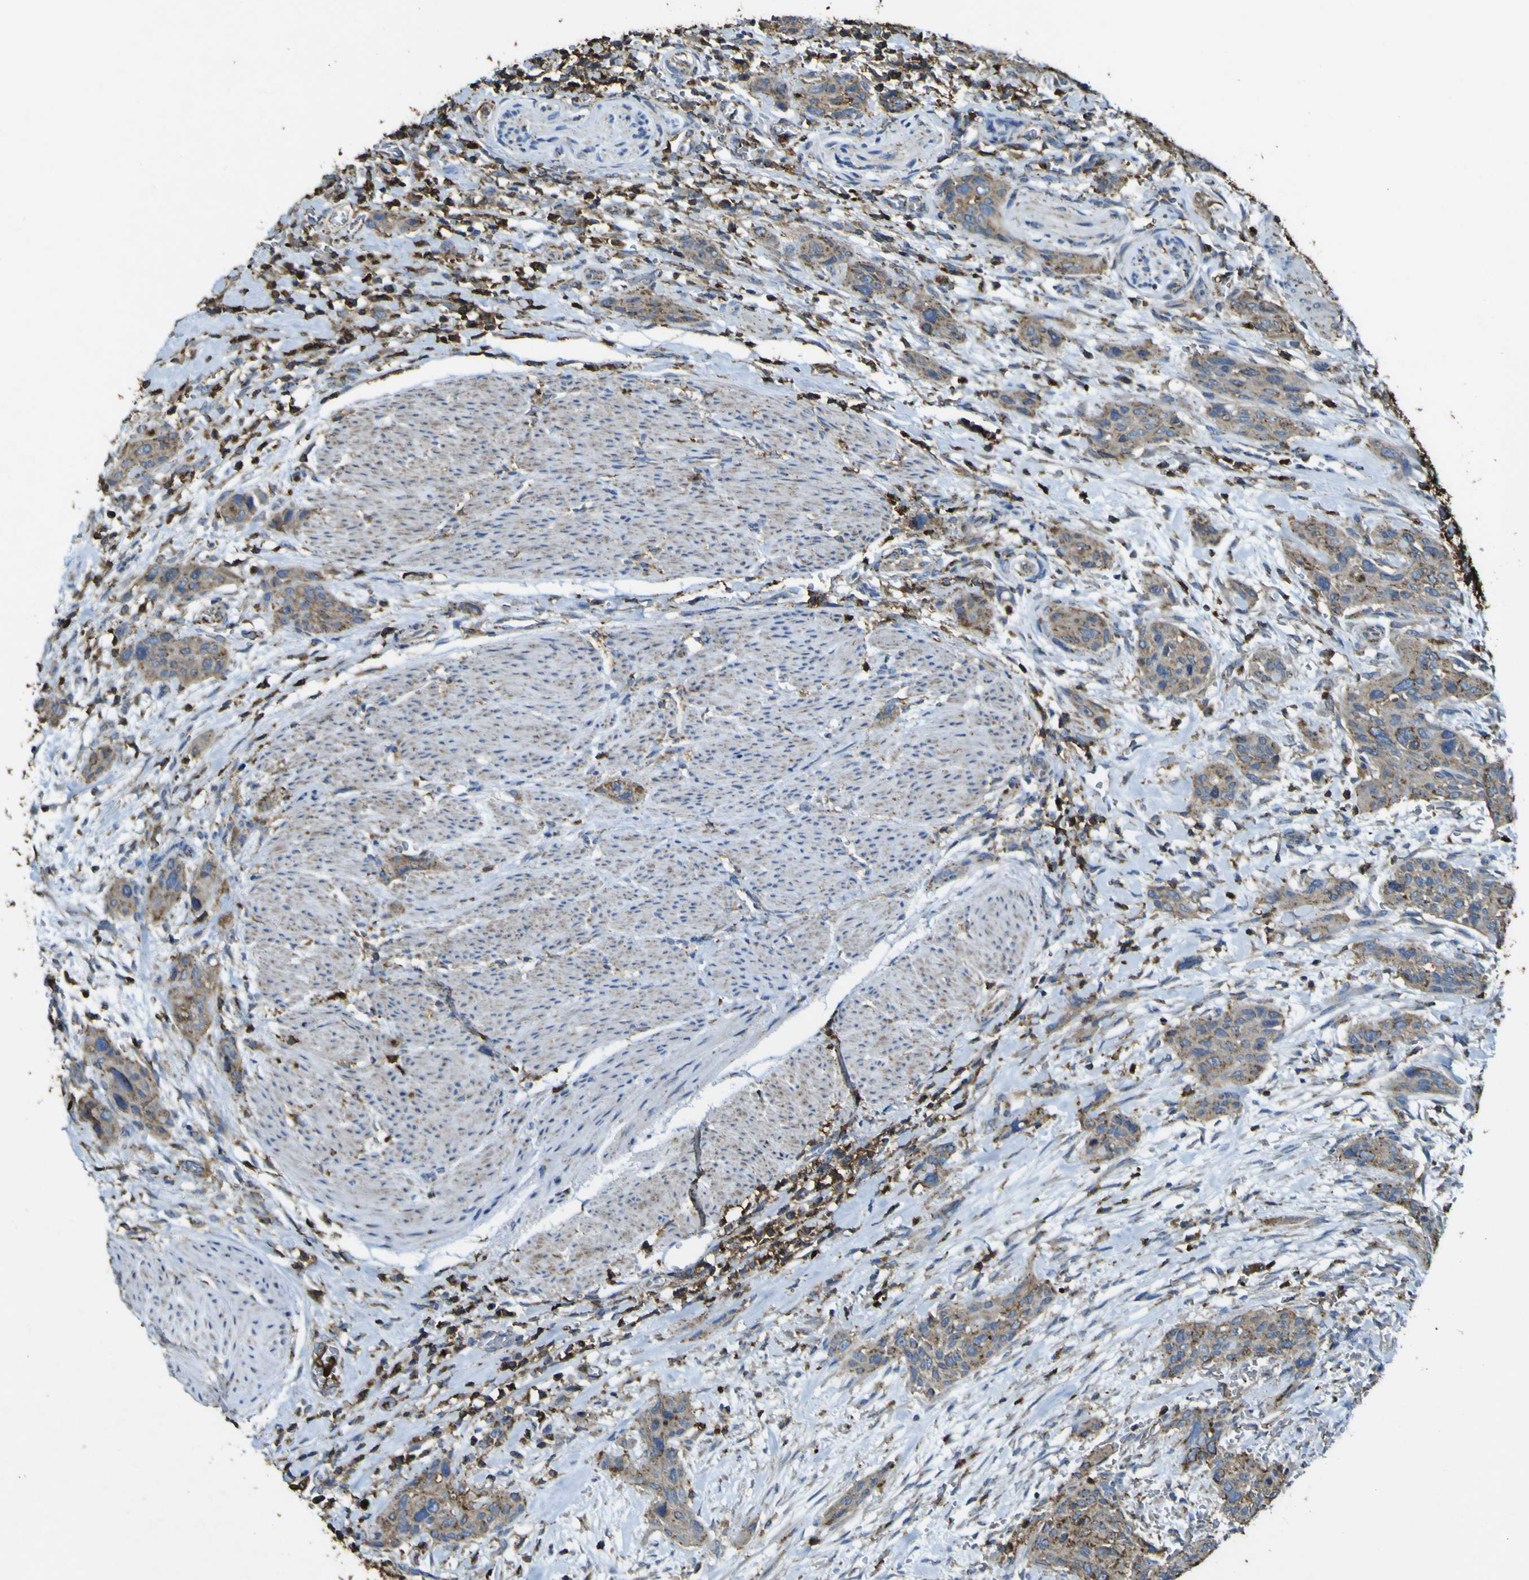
{"staining": {"intensity": "moderate", "quantity": ">75%", "location": "cytoplasmic/membranous"}, "tissue": "urothelial cancer", "cell_type": "Tumor cells", "image_type": "cancer", "snomed": [{"axis": "morphology", "description": "Urothelial carcinoma, High grade"}, {"axis": "topography", "description": "Urinary bladder"}], "caption": "Urothelial carcinoma (high-grade) stained for a protein (brown) exhibits moderate cytoplasmic/membranous positive positivity in approximately >75% of tumor cells.", "gene": "ACSL3", "patient": {"sex": "male", "age": 35}}